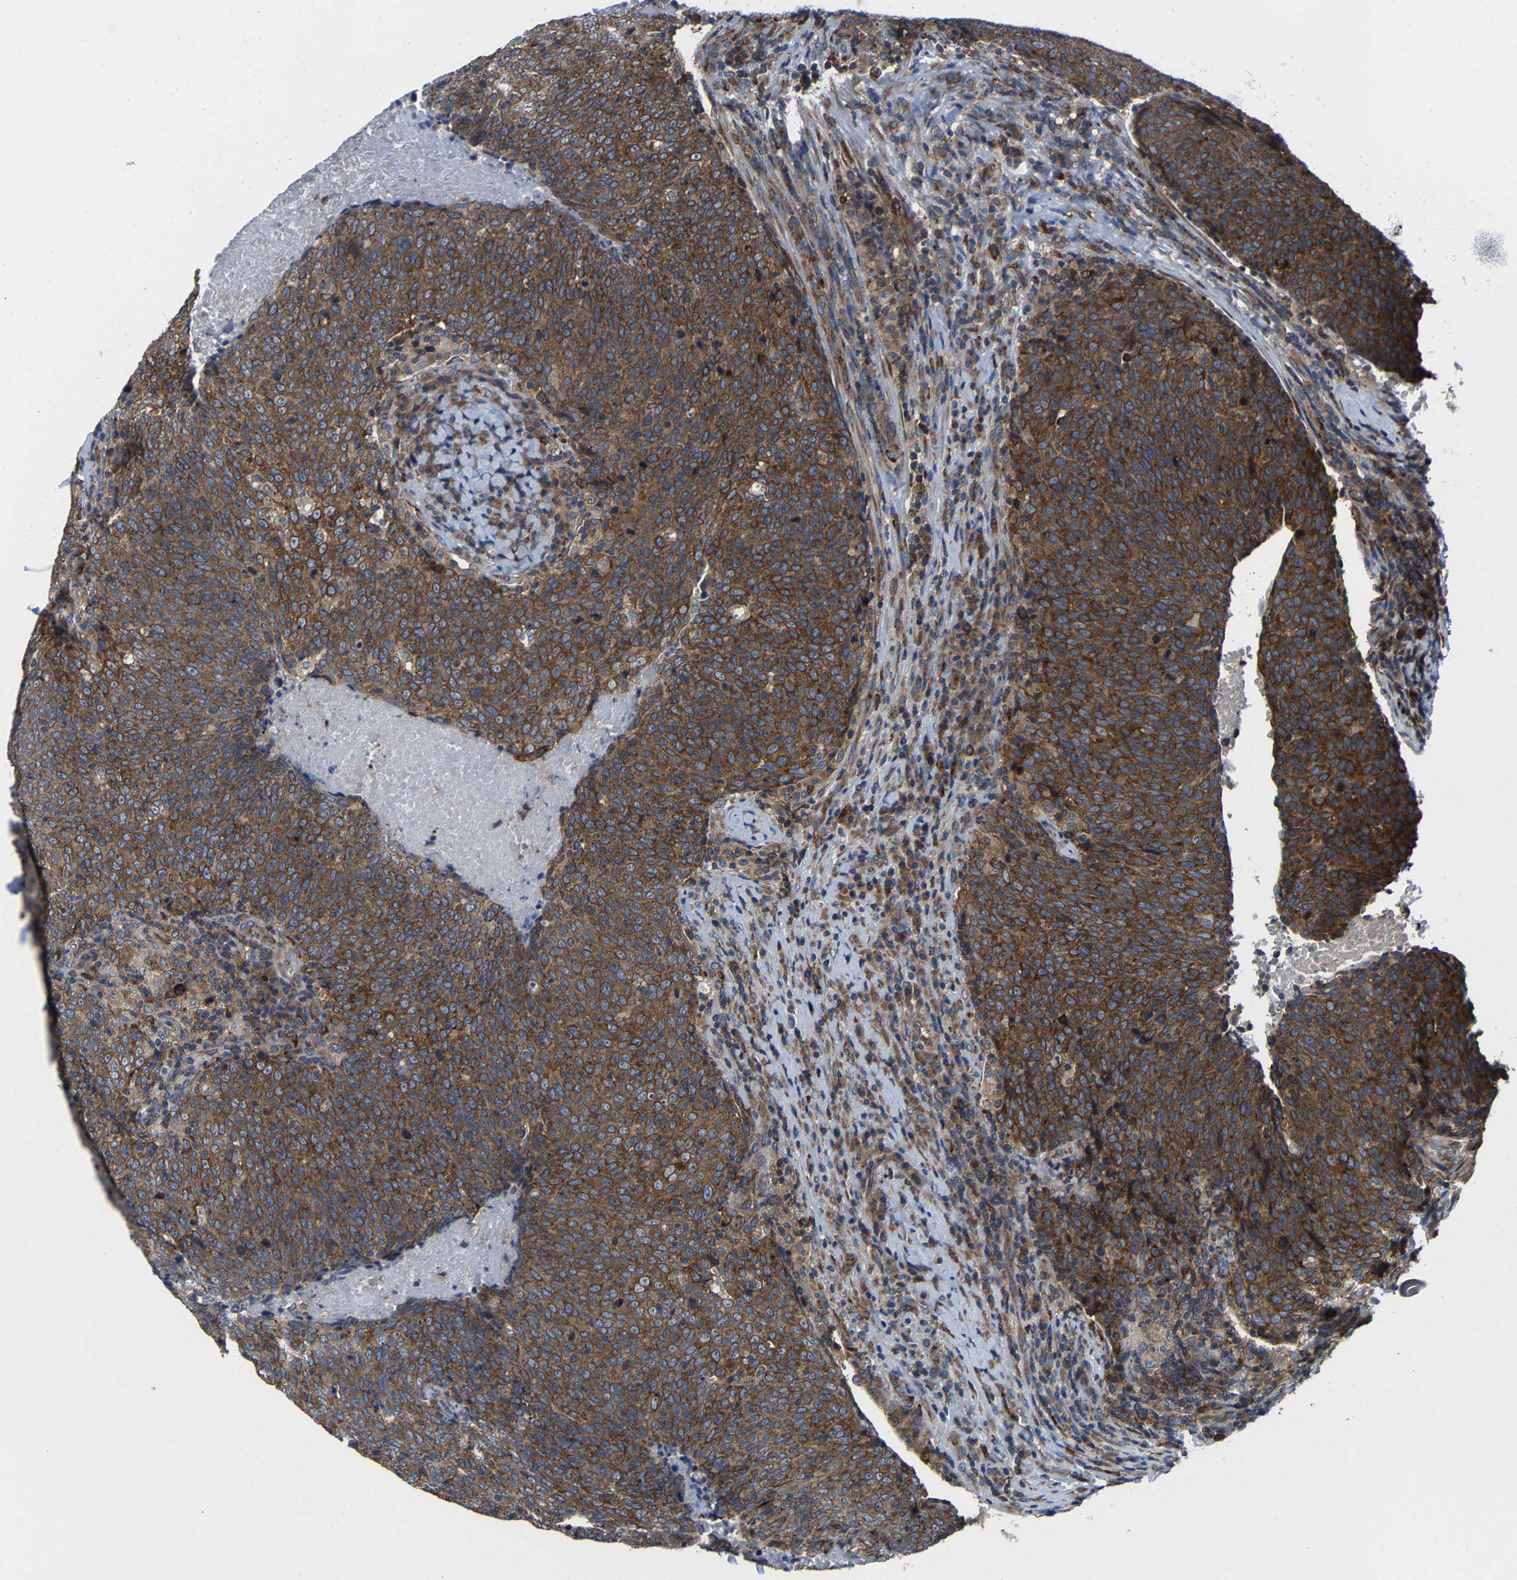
{"staining": {"intensity": "strong", "quantity": ">75%", "location": "cytoplasmic/membranous"}, "tissue": "head and neck cancer", "cell_type": "Tumor cells", "image_type": "cancer", "snomed": [{"axis": "morphology", "description": "Squamous cell carcinoma, NOS"}, {"axis": "morphology", "description": "Squamous cell carcinoma, metastatic, NOS"}, {"axis": "topography", "description": "Lymph node"}, {"axis": "topography", "description": "Head-Neck"}], "caption": "Human head and neck metastatic squamous cell carcinoma stained with a brown dye shows strong cytoplasmic/membranous positive staining in about >75% of tumor cells.", "gene": "G3BP2", "patient": {"sex": "male", "age": 62}}